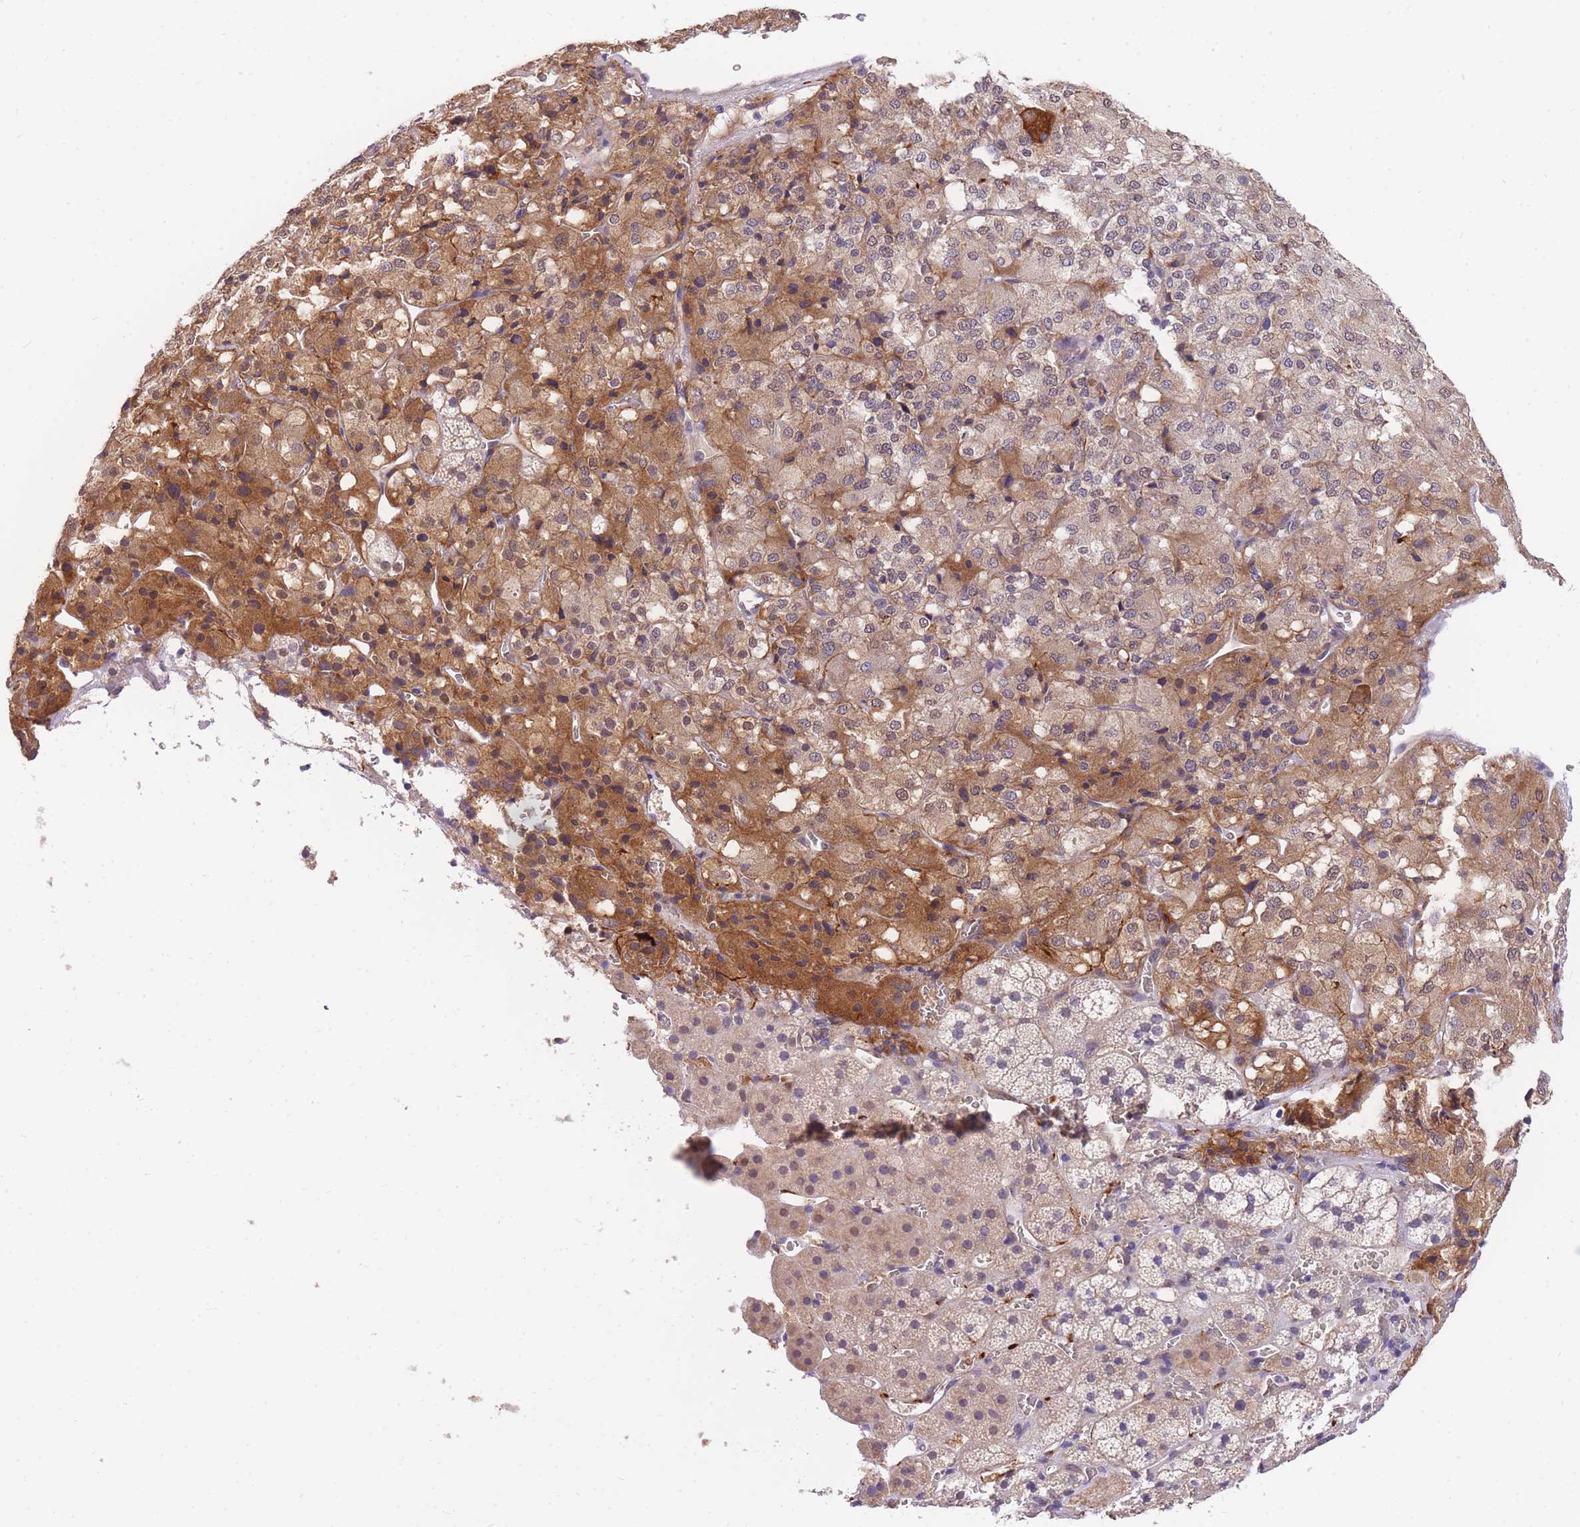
{"staining": {"intensity": "moderate", "quantity": "25%-75%", "location": "cytoplasmic/membranous,nuclear"}, "tissue": "adrenal gland", "cell_type": "Glandular cells", "image_type": "normal", "snomed": [{"axis": "morphology", "description": "Normal tissue, NOS"}, {"axis": "topography", "description": "Adrenal gland"}], "caption": "A micrograph of human adrenal gland stained for a protein exhibits moderate cytoplasmic/membranous,nuclear brown staining in glandular cells.", "gene": "S100PBP", "patient": {"sex": "female", "age": 44}}